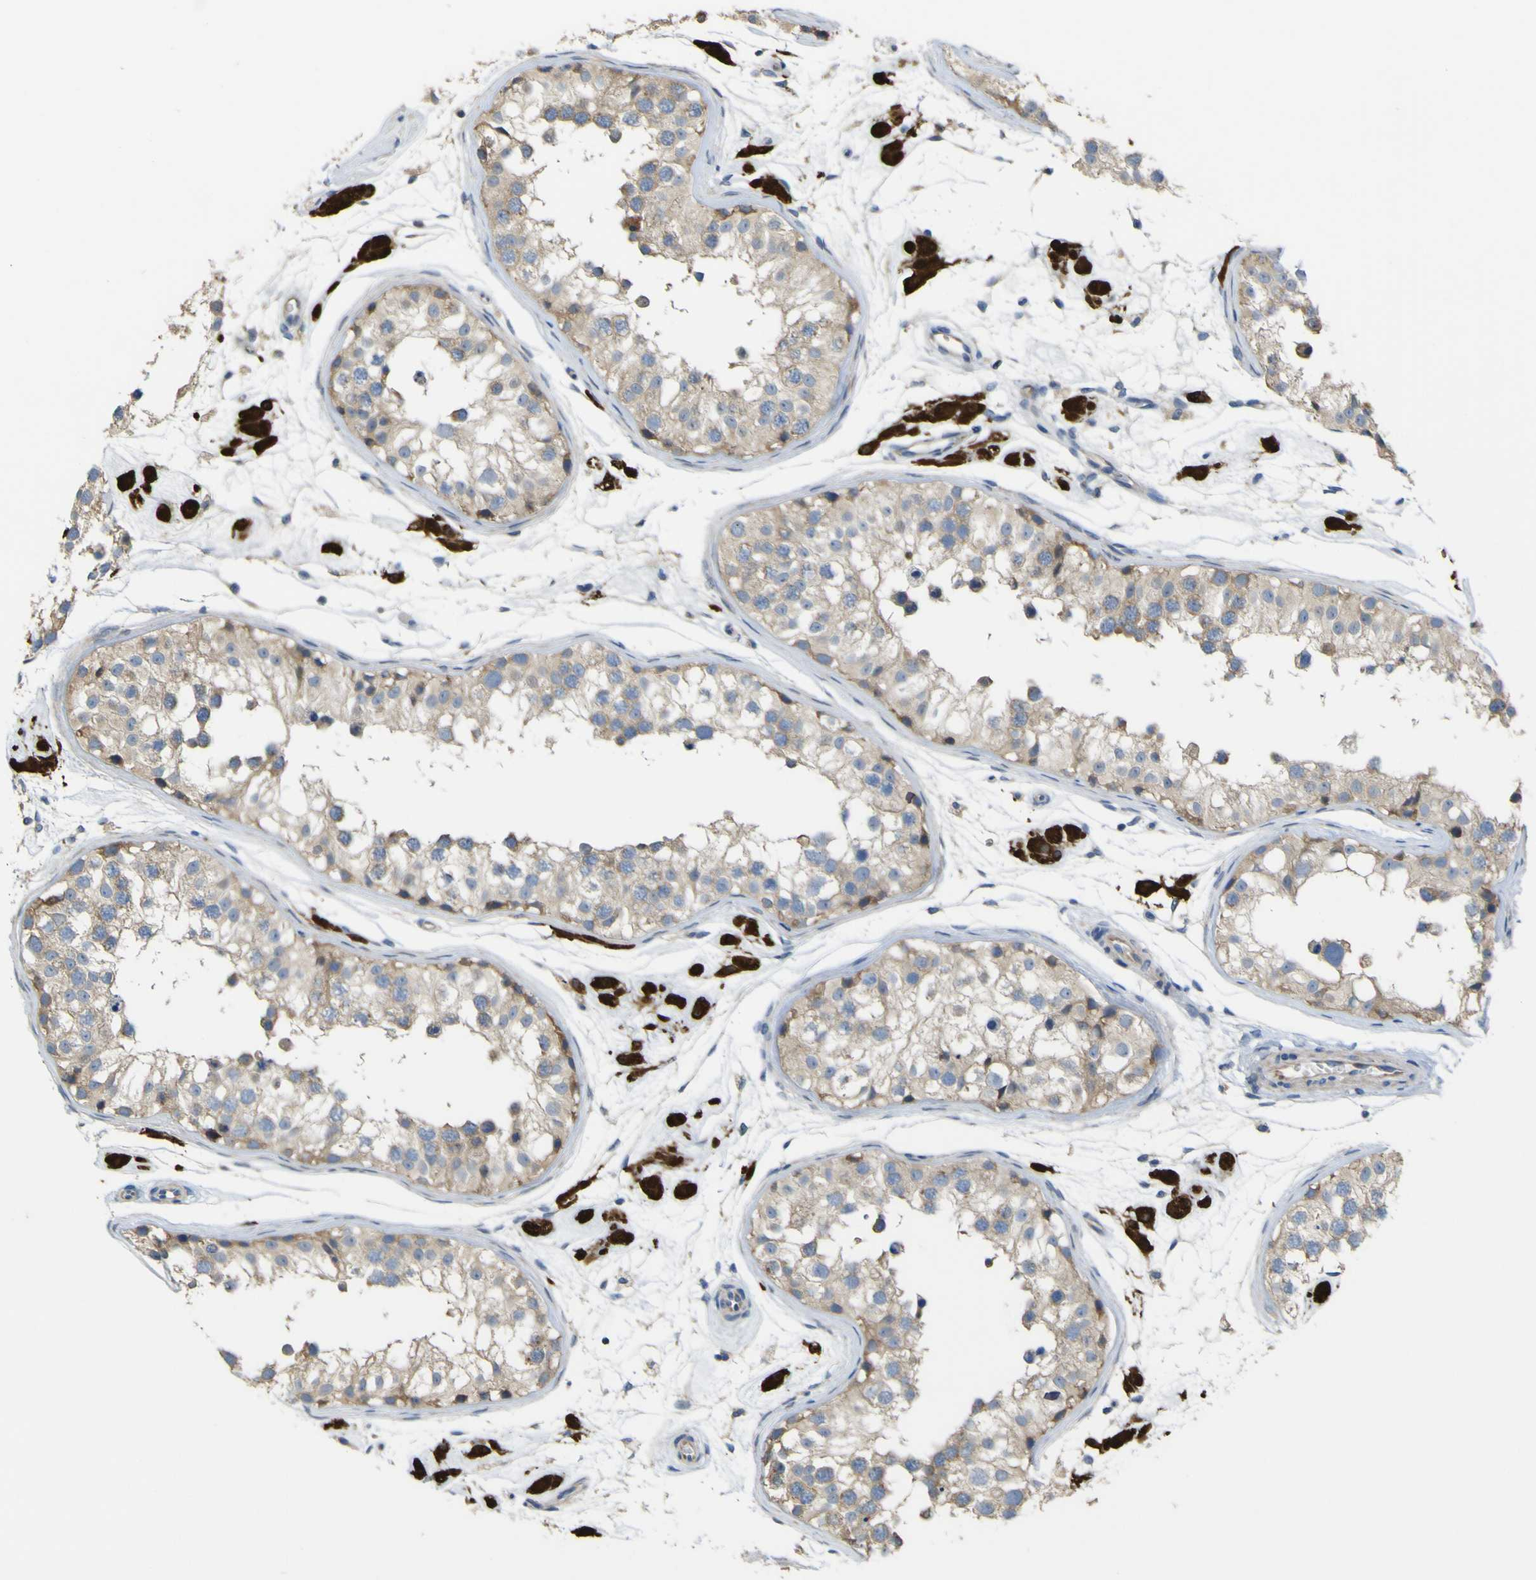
{"staining": {"intensity": "weak", "quantity": ">75%", "location": "cytoplasmic/membranous"}, "tissue": "testis", "cell_type": "Cells in seminiferous ducts", "image_type": "normal", "snomed": [{"axis": "morphology", "description": "Normal tissue, NOS"}, {"axis": "morphology", "description": "Adenocarcinoma, metastatic, NOS"}, {"axis": "topography", "description": "Testis"}], "caption": "Cells in seminiferous ducts display weak cytoplasmic/membranous expression in about >75% of cells in benign testis.", "gene": "MYEOV", "patient": {"sex": "male", "age": 26}}